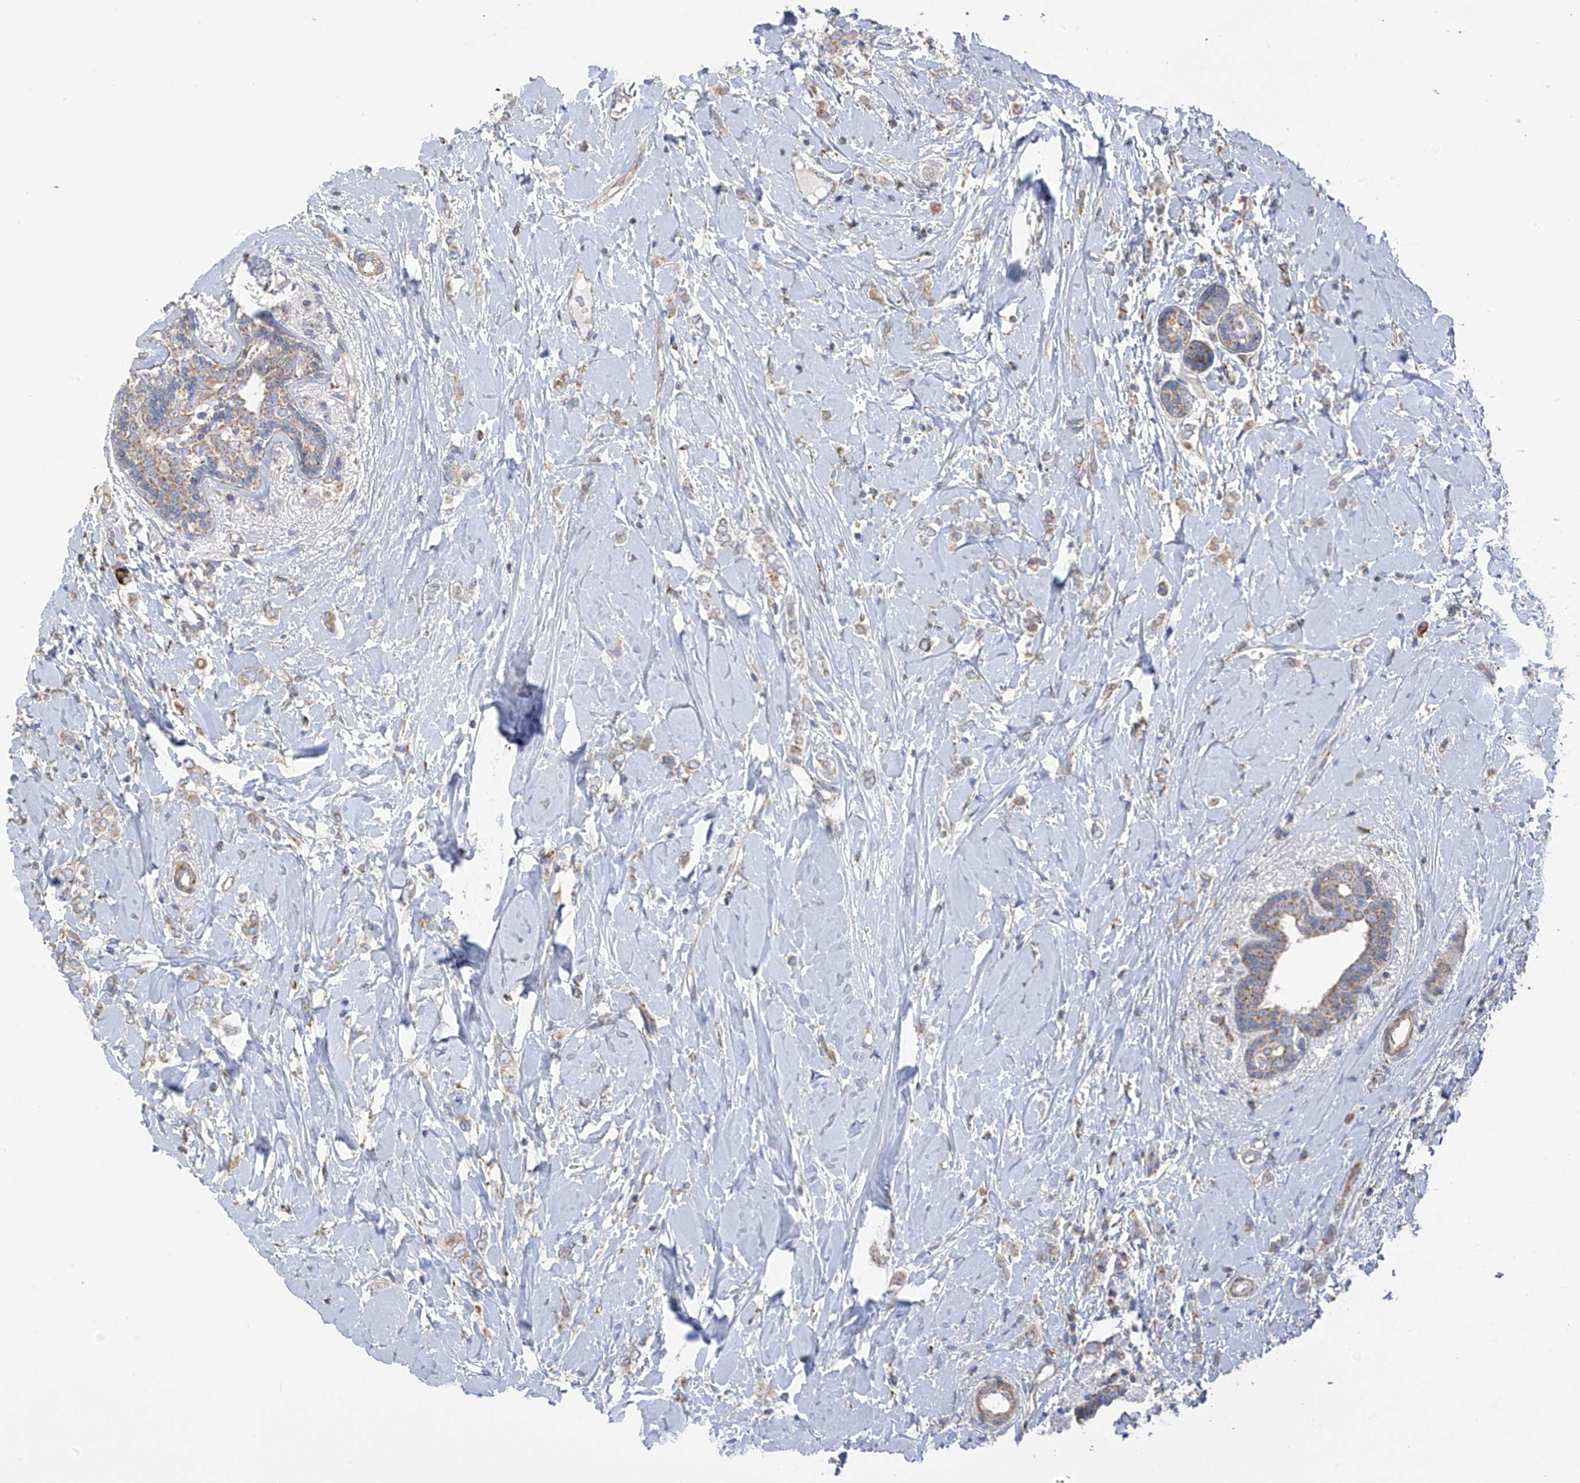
{"staining": {"intensity": "weak", "quantity": ">75%", "location": "cytoplasmic/membranous"}, "tissue": "breast cancer", "cell_type": "Tumor cells", "image_type": "cancer", "snomed": [{"axis": "morphology", "description": "Normal tissue, NOS"}, {"axis": "morphology", "description": "Lobular carcinoma"}, {"axis": "topography", "description": "Breast"}], "caption": "Brown immunohistochemical staining in breast cancer demonstrates weak cytoplasmic/membranous staining in approximately >75% of tumor cells.", "gene": "ITM2B", "patient": {"sex": "female", "age": 47}}